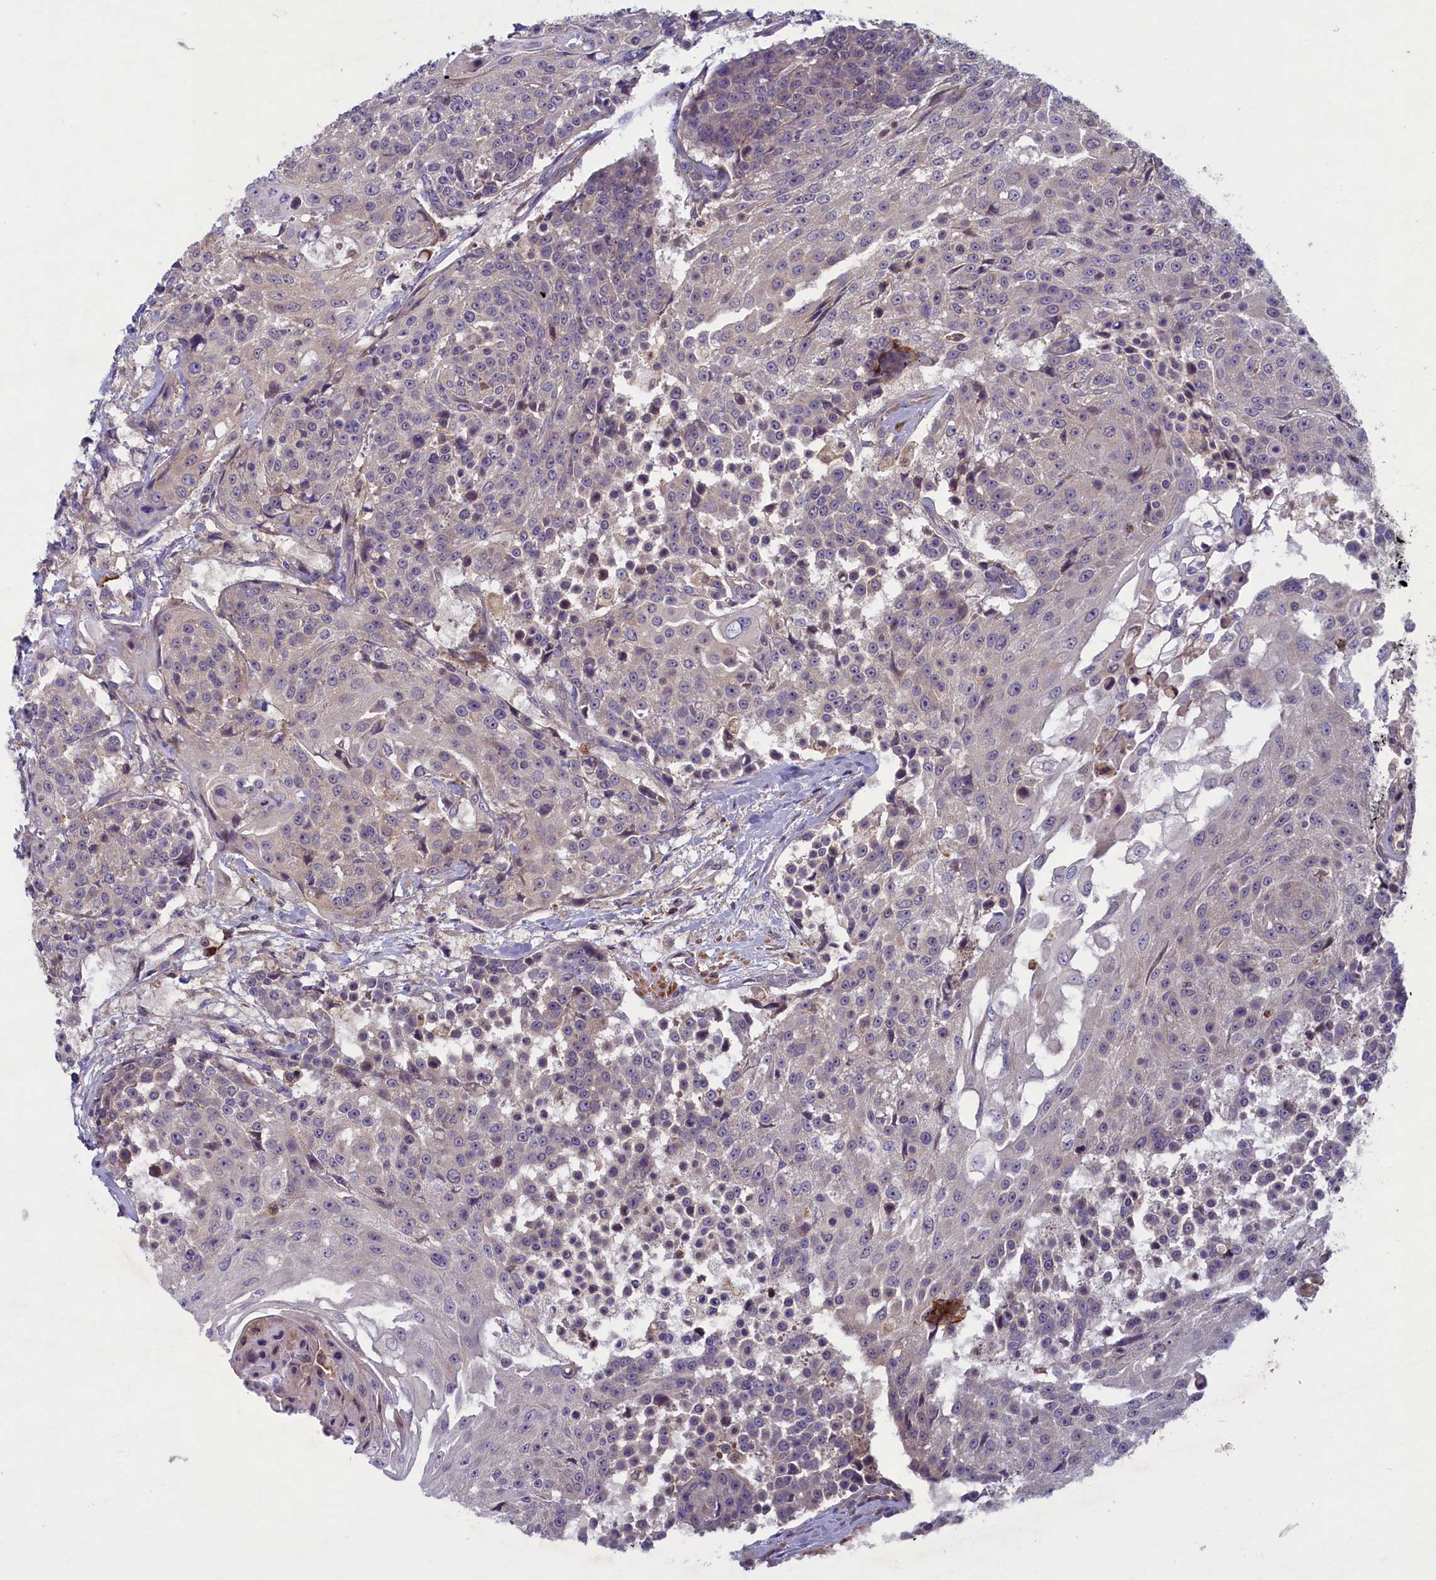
{"staining": {"intensity": "negative", "quantity": "none", "location": "none"}, "tissue": "urothelial cancer", "cell_type": "Tumor cells", "image_type": "cancer", "snomed": [{"axis": "morphology", "description": "Urothelial carcinoma, High grade"}, {"axis": "topography", "description": "Urinary bladder"}], "caption": "High-grade urothelial carcinoma stained for a protein using IHC shows no expression tumor cells.", "gene": "NUBP1", "patient": {"sex": "female", "age": 63}}